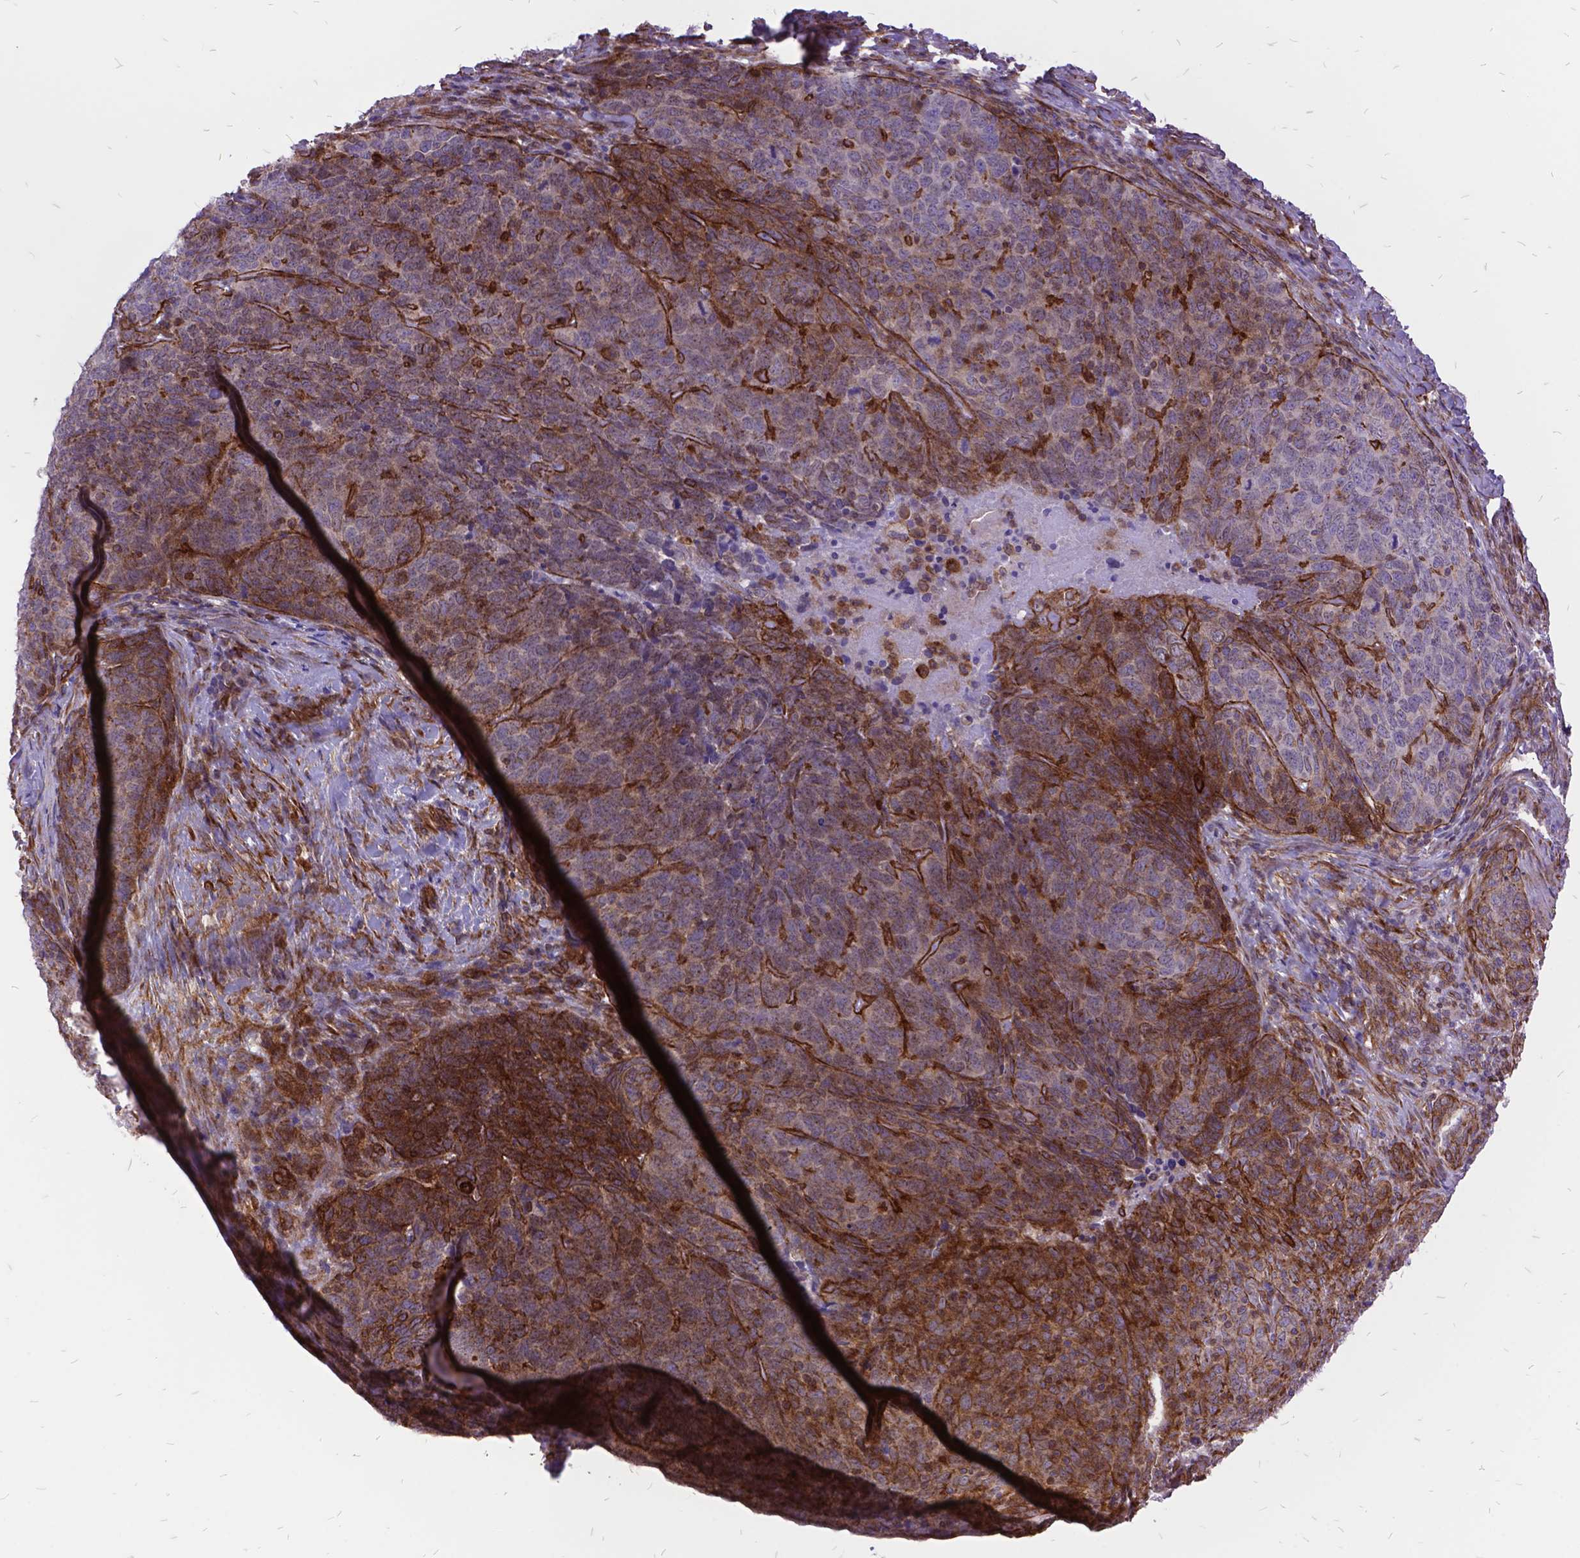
{"staining": {"intensity": "moderate", "quantity": ">75%", "location": "cytoplasmic/membranous"}, "tissue": "skin cancer", "cell_type": "Tumor cells", "image_type": "cancer", "snomed": [{"axis": "morphology", "description": "Squamous cell carcinoma, NOS"}, {"axis": "topography", "description": "Skin"}, {"axis": "topography", "description": "Anal"}], "caption": "Approximately >75% of tumor cells in skin cancer (squamous cell carcinoma) show moderate cytoplasmic/membranous protein expression as visualized by brown immunohistochemical staining.", "gene": "GRB7", "patient": {"sex": "female", "age": 51}}